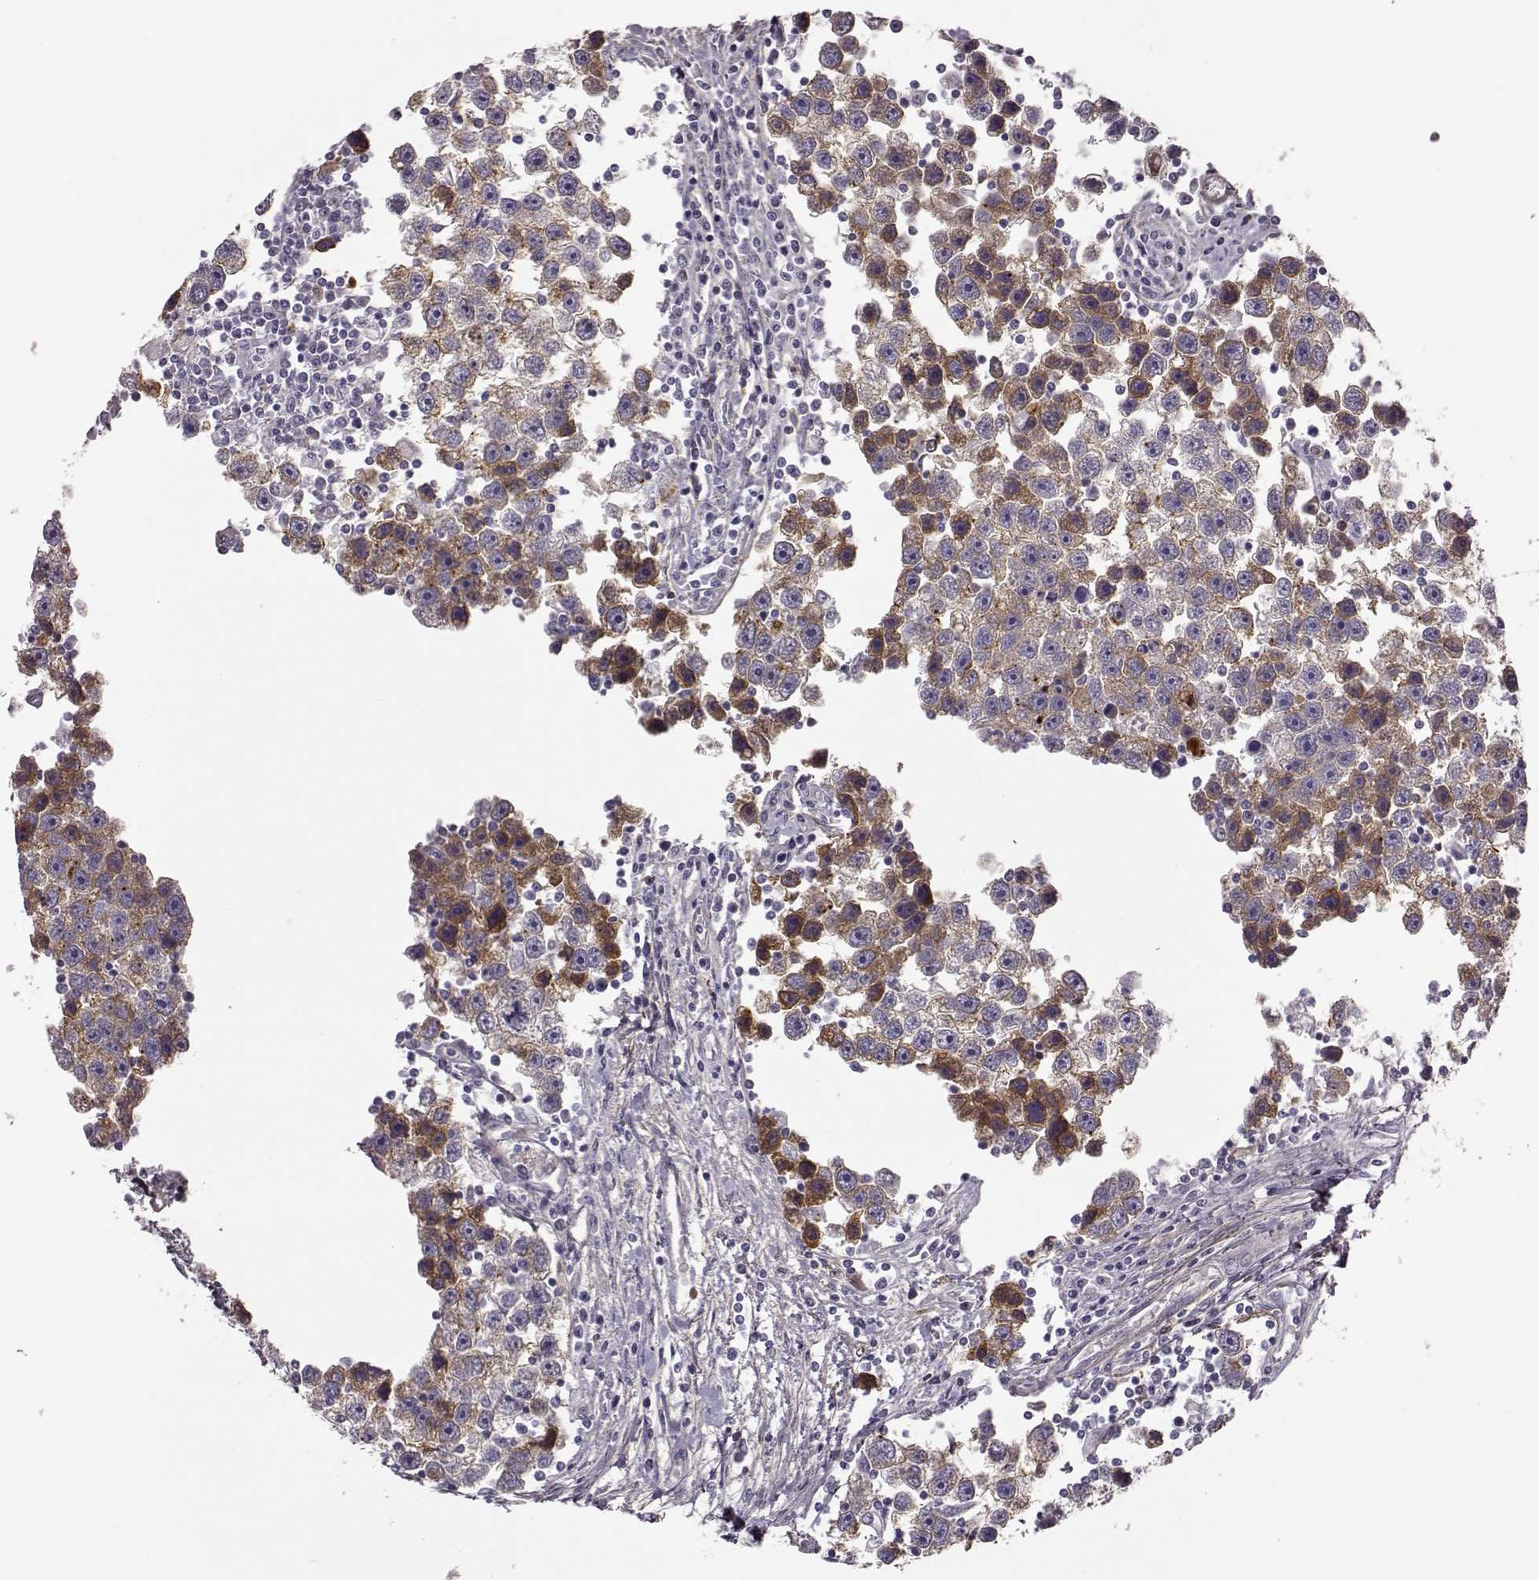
{"staining": {"intensity": "moderate", "quantity": ">75%", "location": "cytoplasmic/membranous"}, "tissue": "testis cancer", "cell_type": "Tumor cells", "image_type": "cancer", "snomed": [{"axis": "morphology", "description": "Seminoma, NOS"}, {"axis": "topography", "description": "Testis"}], "caption": "Protein staining exhibits moderate cytoplasmic/membranous positivity in about >75% of tumor cells in testis cancer.", "gene": "TRIM69", "patient": {"sex": "male", "age": 30}}